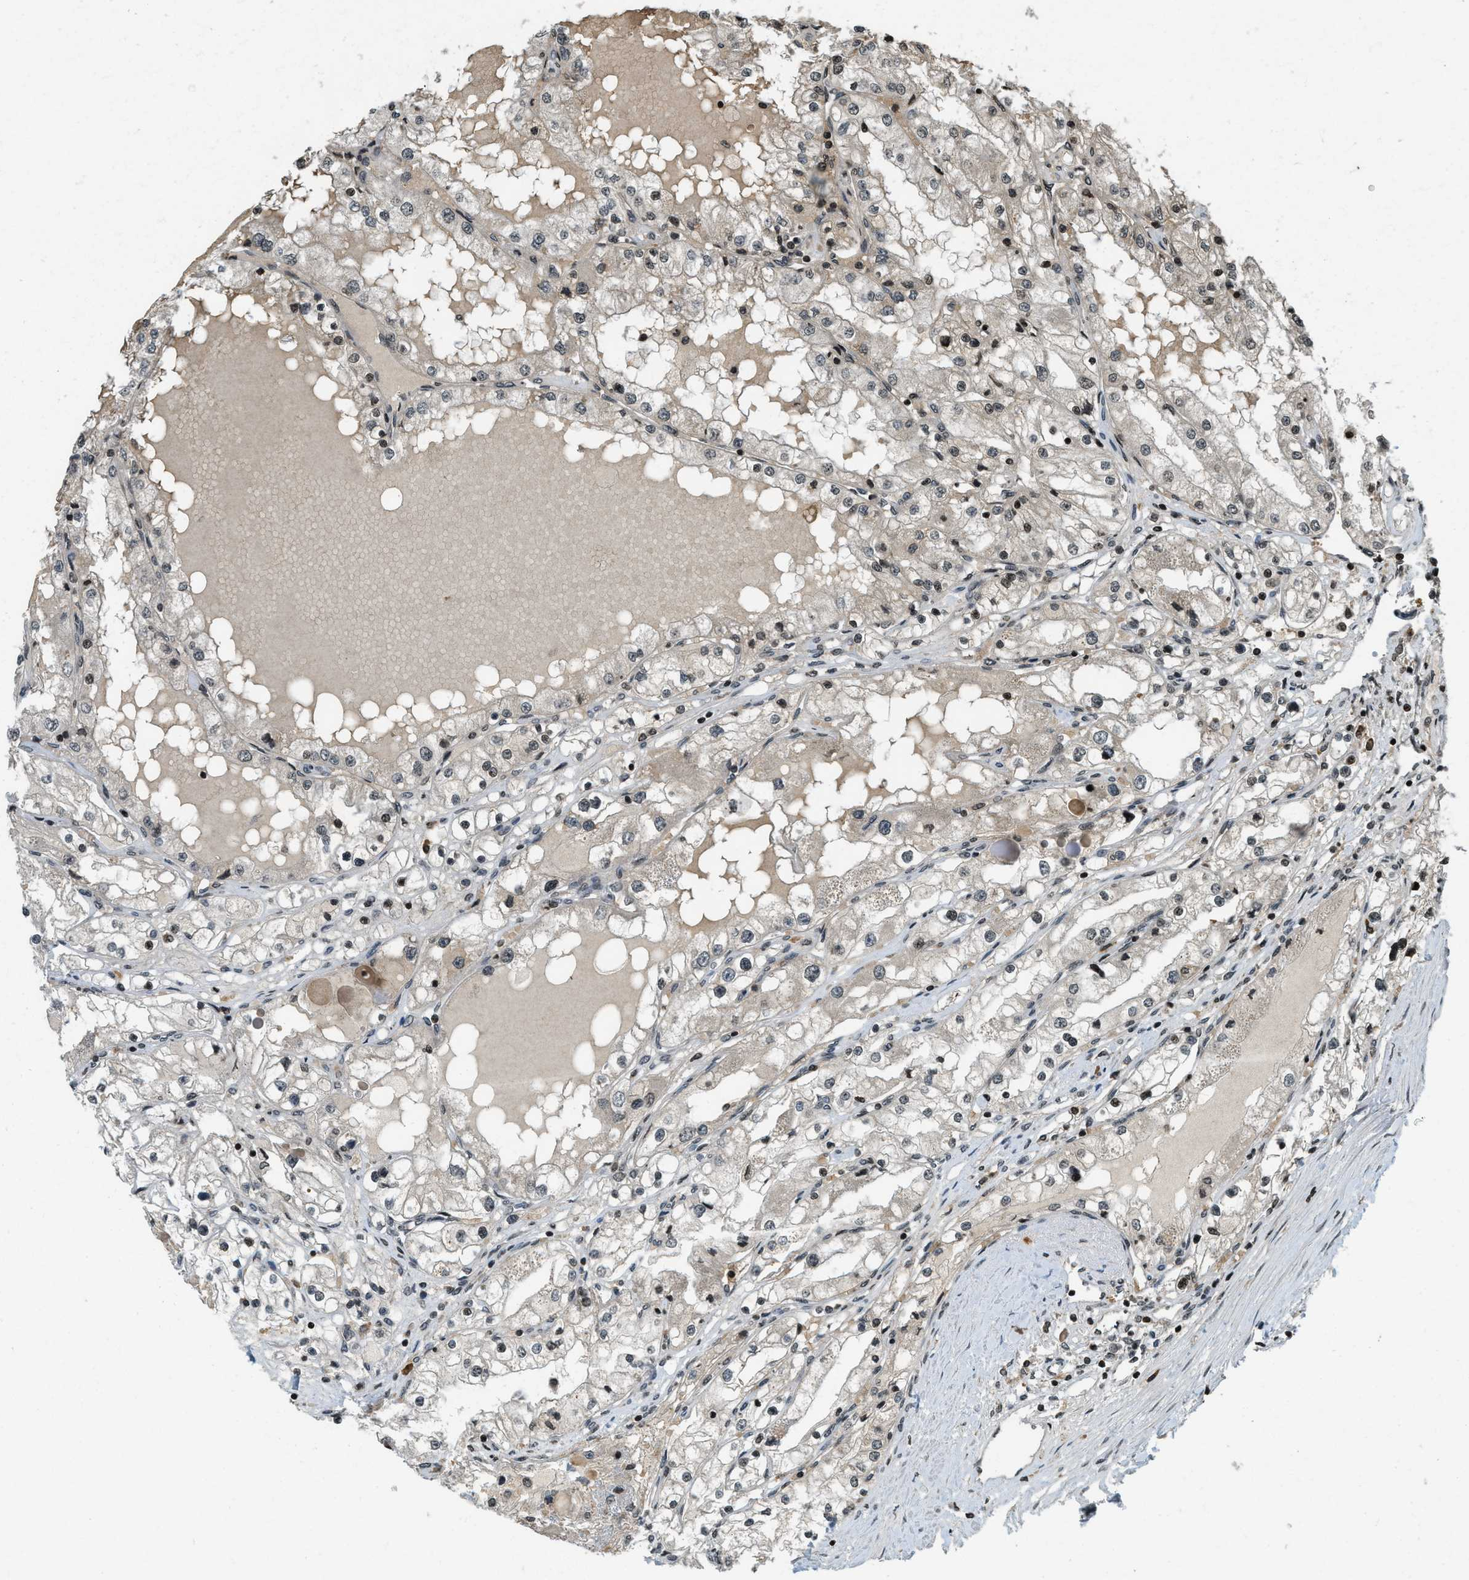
{"staining": {"intensity": "moderate", "quantity": "<25%", "location": "nuclear"}, "tissue": "renal cancer", "cell_type": "Tumor cells", "image_type": "cancer", "snomed": [{"axis": "morphology", "description": "Adenocarcinoma, NOS"}, {"axis": "topography", "description": "Kidney"}], "caption": "High-power microscopy captured an IHC micrograph of renal adenocarcinoma, revealing moderate nuclear staining in approximately <25% of tumor cells.", "gene": "SIAH1", "patient": {"sex": "male", "age": 68}}